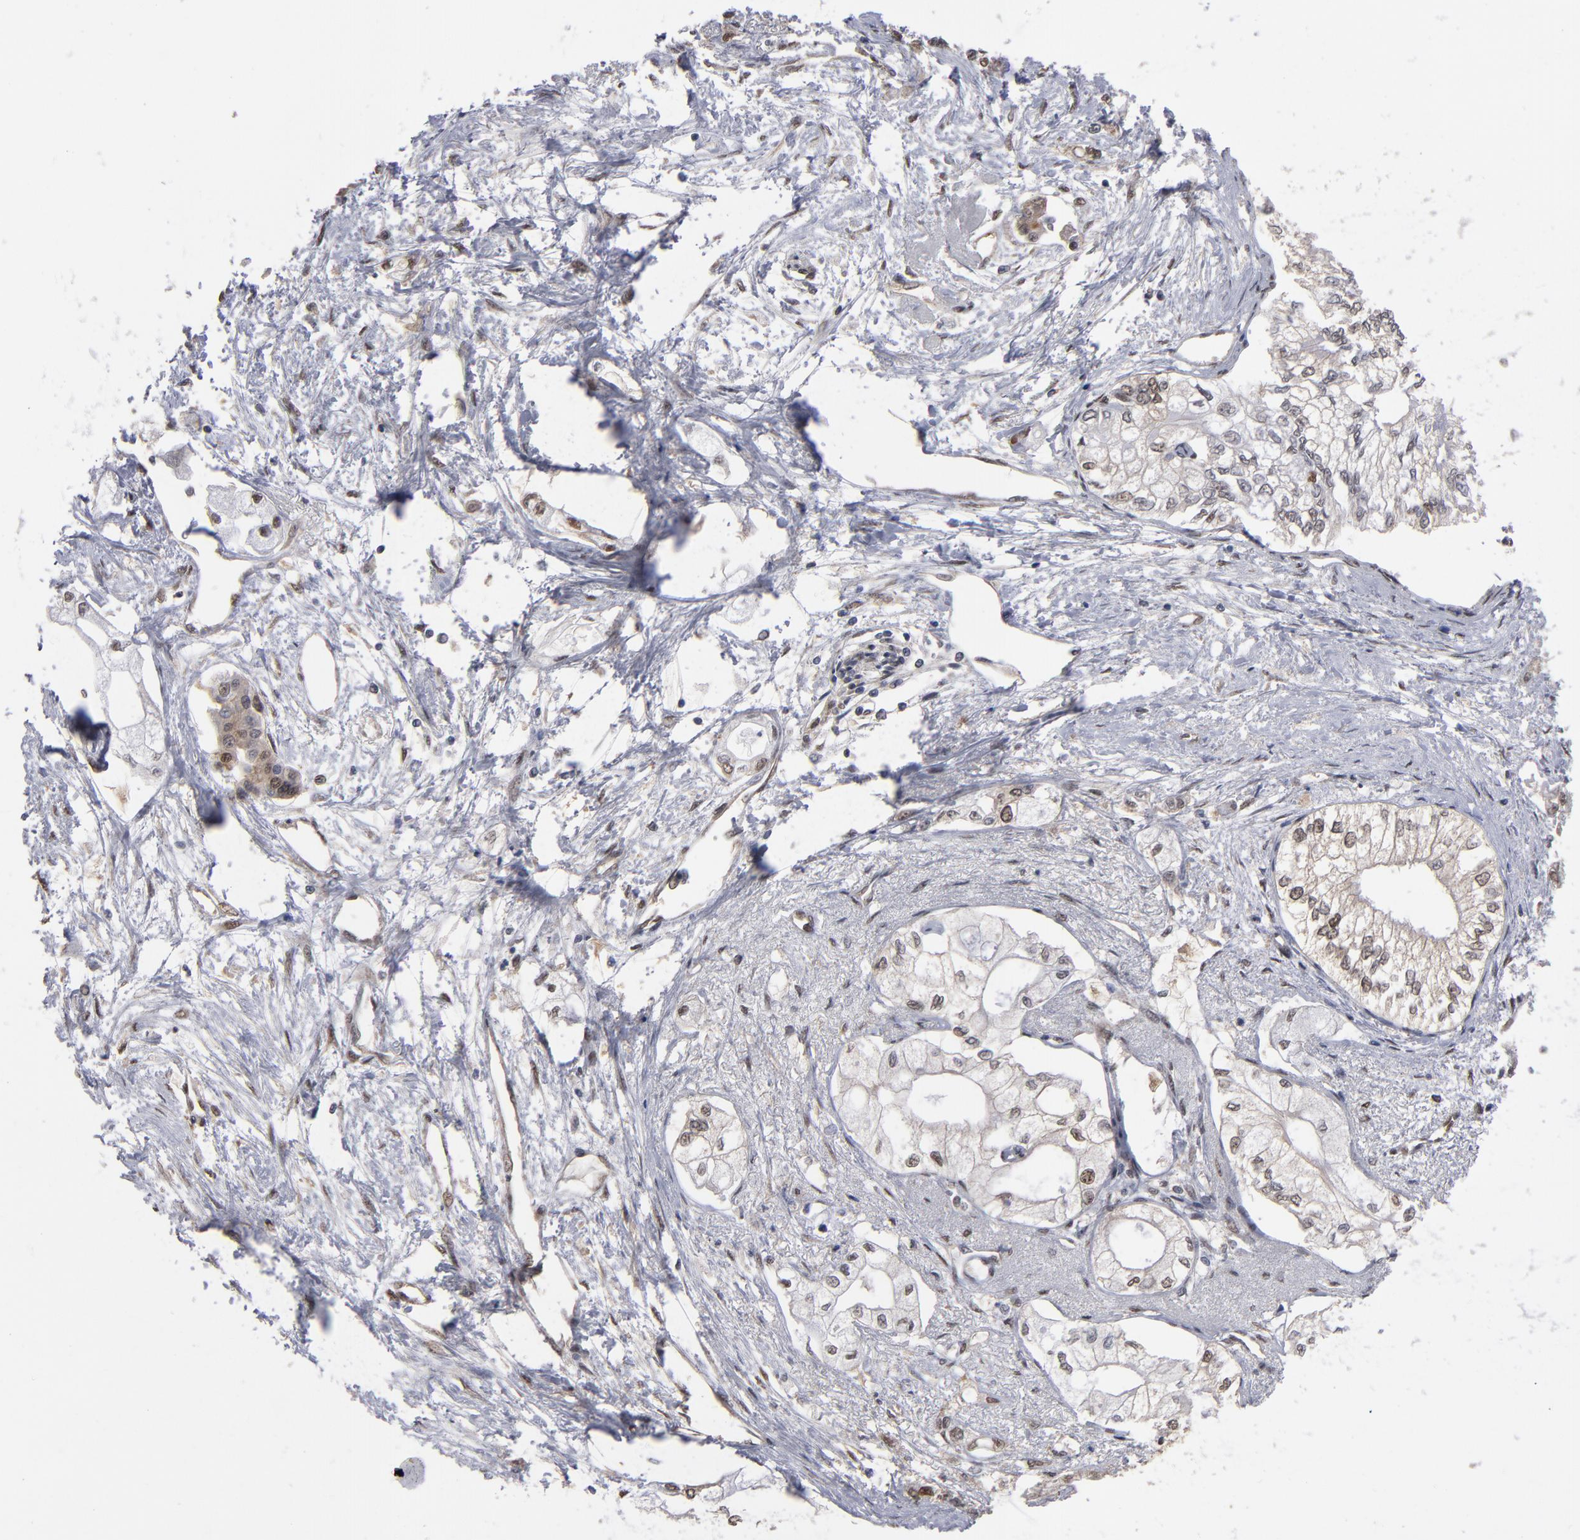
{"staining": {"intensity": "weak", "quantity": "25%-75%", "location": "nuclear"}, "tissue": "pancreatic cancer", "cell_type": "Tumor cells", "image_type": "cancer", "snomed": [{"axis": "morphology", "description": "Adenocarcinoma, NOS"}, {"axis": "topography", "description": "Pancreas"}], "caption": "Protein analysis of pancreatic cancer tissue displays weak nuclear positivity in approximately 25%-75% of tumor cells.", "gene": "HUWE1", "patient": {"sex": "male", "age": 79}}